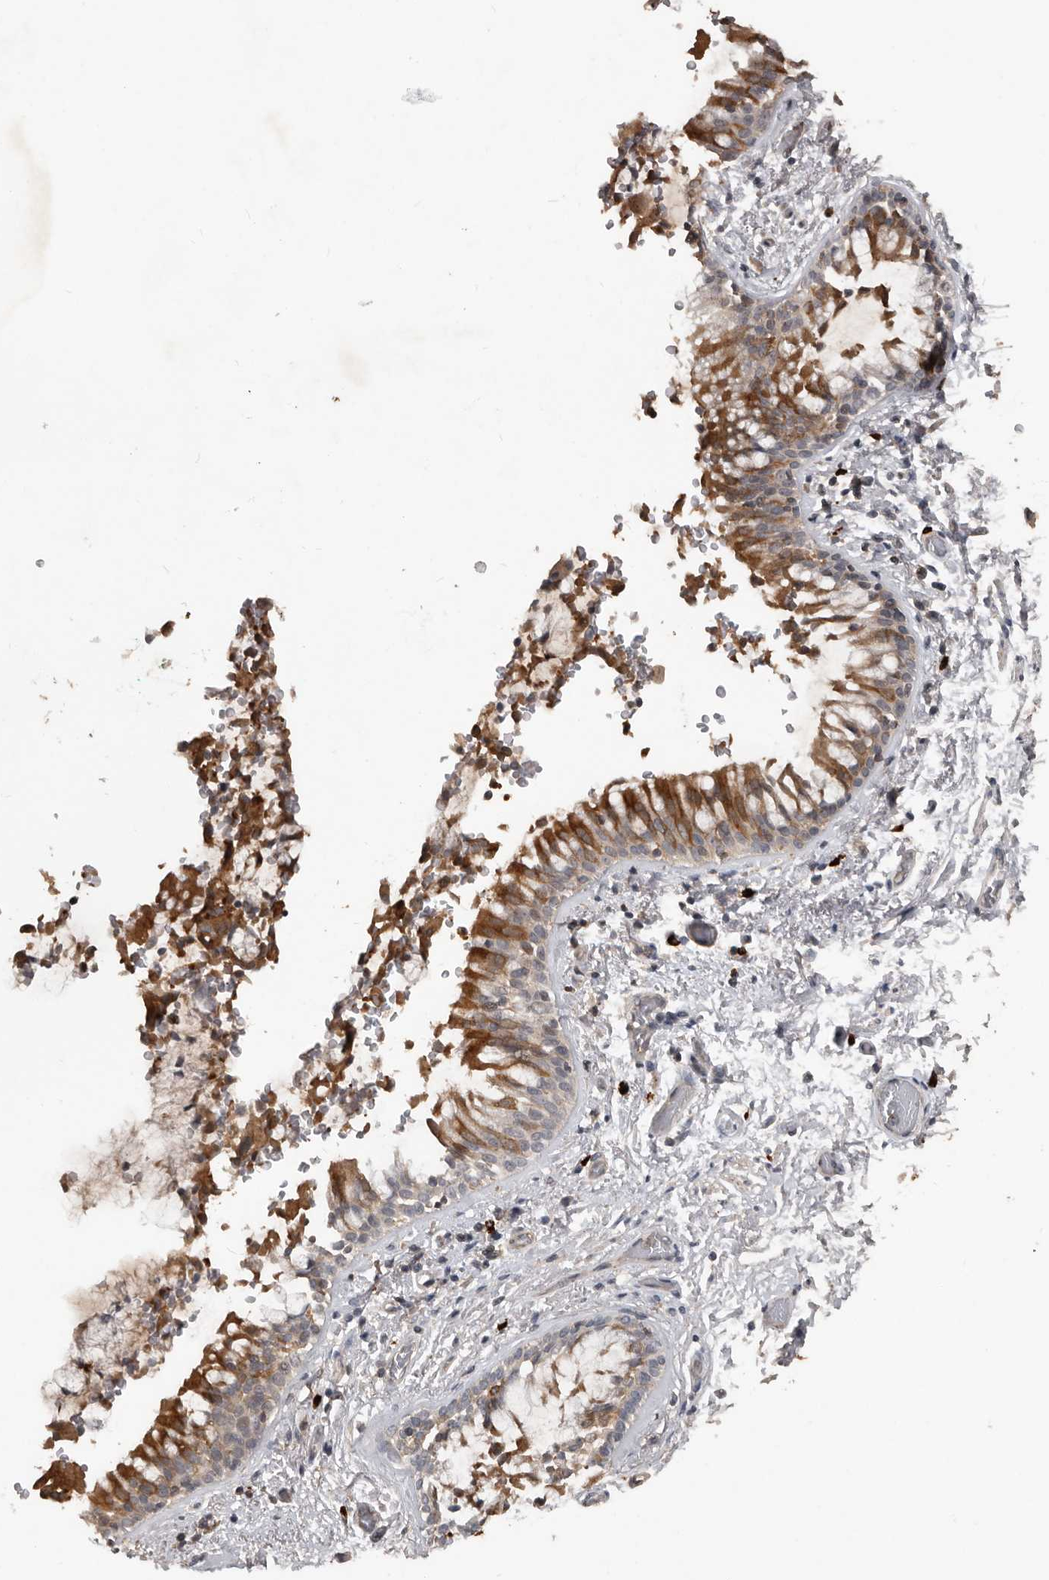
{"staining": {"intensity": "strong", "quantity": "25%-75%", "location": "cytoplasmic/membranous"}, "tissue": "bronchus", "cell_type": "Respiratory epithelial cells", "image_type": "normal", "snomed": [{"axis": "morphology", "description": "Normal tissue, NOS"}, {"axis": "morphology", "description": "Inflammation, NOS"}, {"axis": "topography", "description": "Cartilage tissue"}, {"axis": "topography", "description": "Bronchus"}, {"axis": "topography", "description": "Lung"}], "caption": "A brown stain highlights strong cytoplasmic/membranous positivity of a protein in respiratory epithelial cells of unremarkable human bronchus. The protein of interest is shown in brown color, while the nuclei are stained blue.", "gene": "BAMBI", "patient": {"sex": "female", "age": 64}}